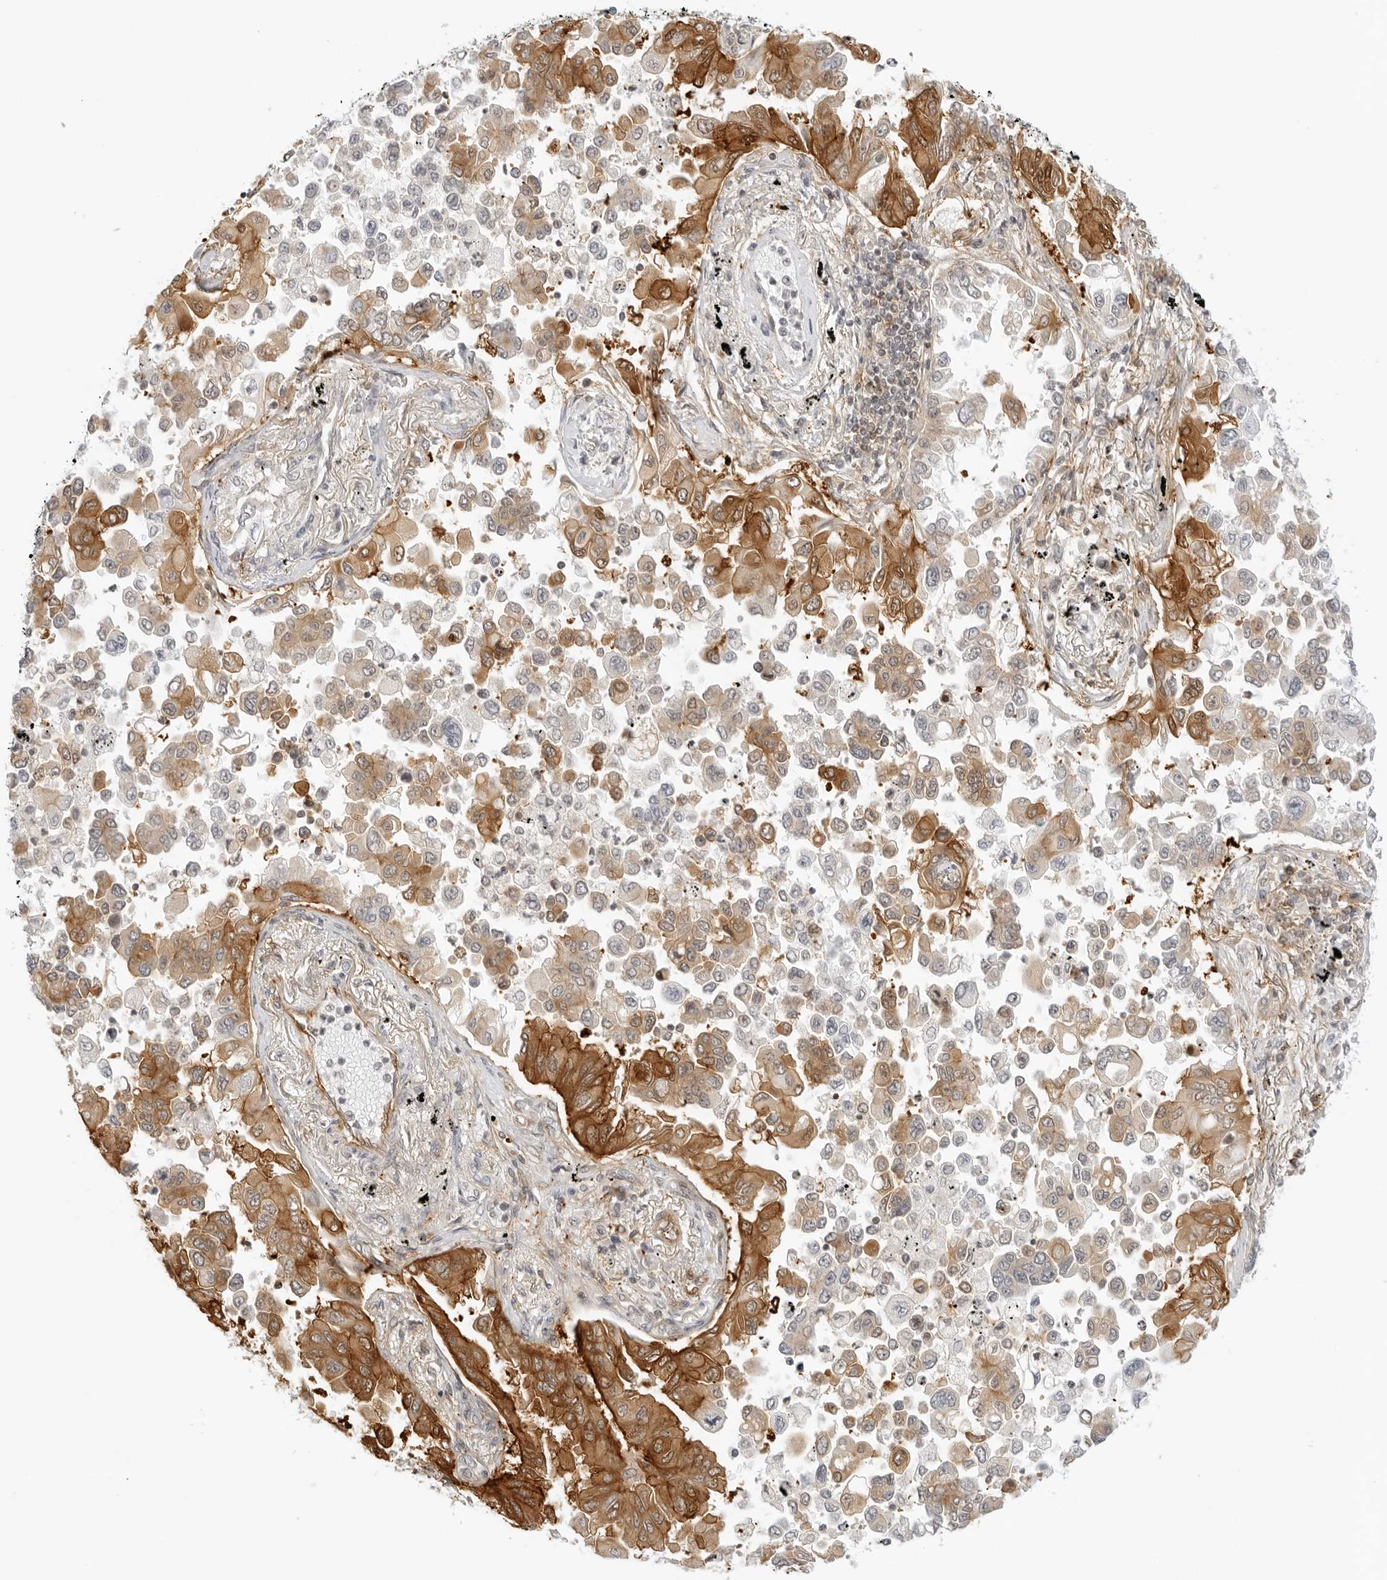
{"staining": {"intensity": "strong", "quantity": "25%-75%", "location": "cytoplasmic/membranous"}, "tissue": "lung cancer", "cell_type": "Tumor cells", "image_type": "cancer", "snomed": [{"axis": "morphology", "description": "Adenocarcinoma, NOS"}, {"axis": "topography", "description": "Lung"}], "caption": "Strong cytoplasmic/membranous protein staining is identified in approximately 25%-75% of tumor cells in adenocarcinoma (lung).", "gene": "OSCP1", "patient": {"sex": "female", "age": 67}}